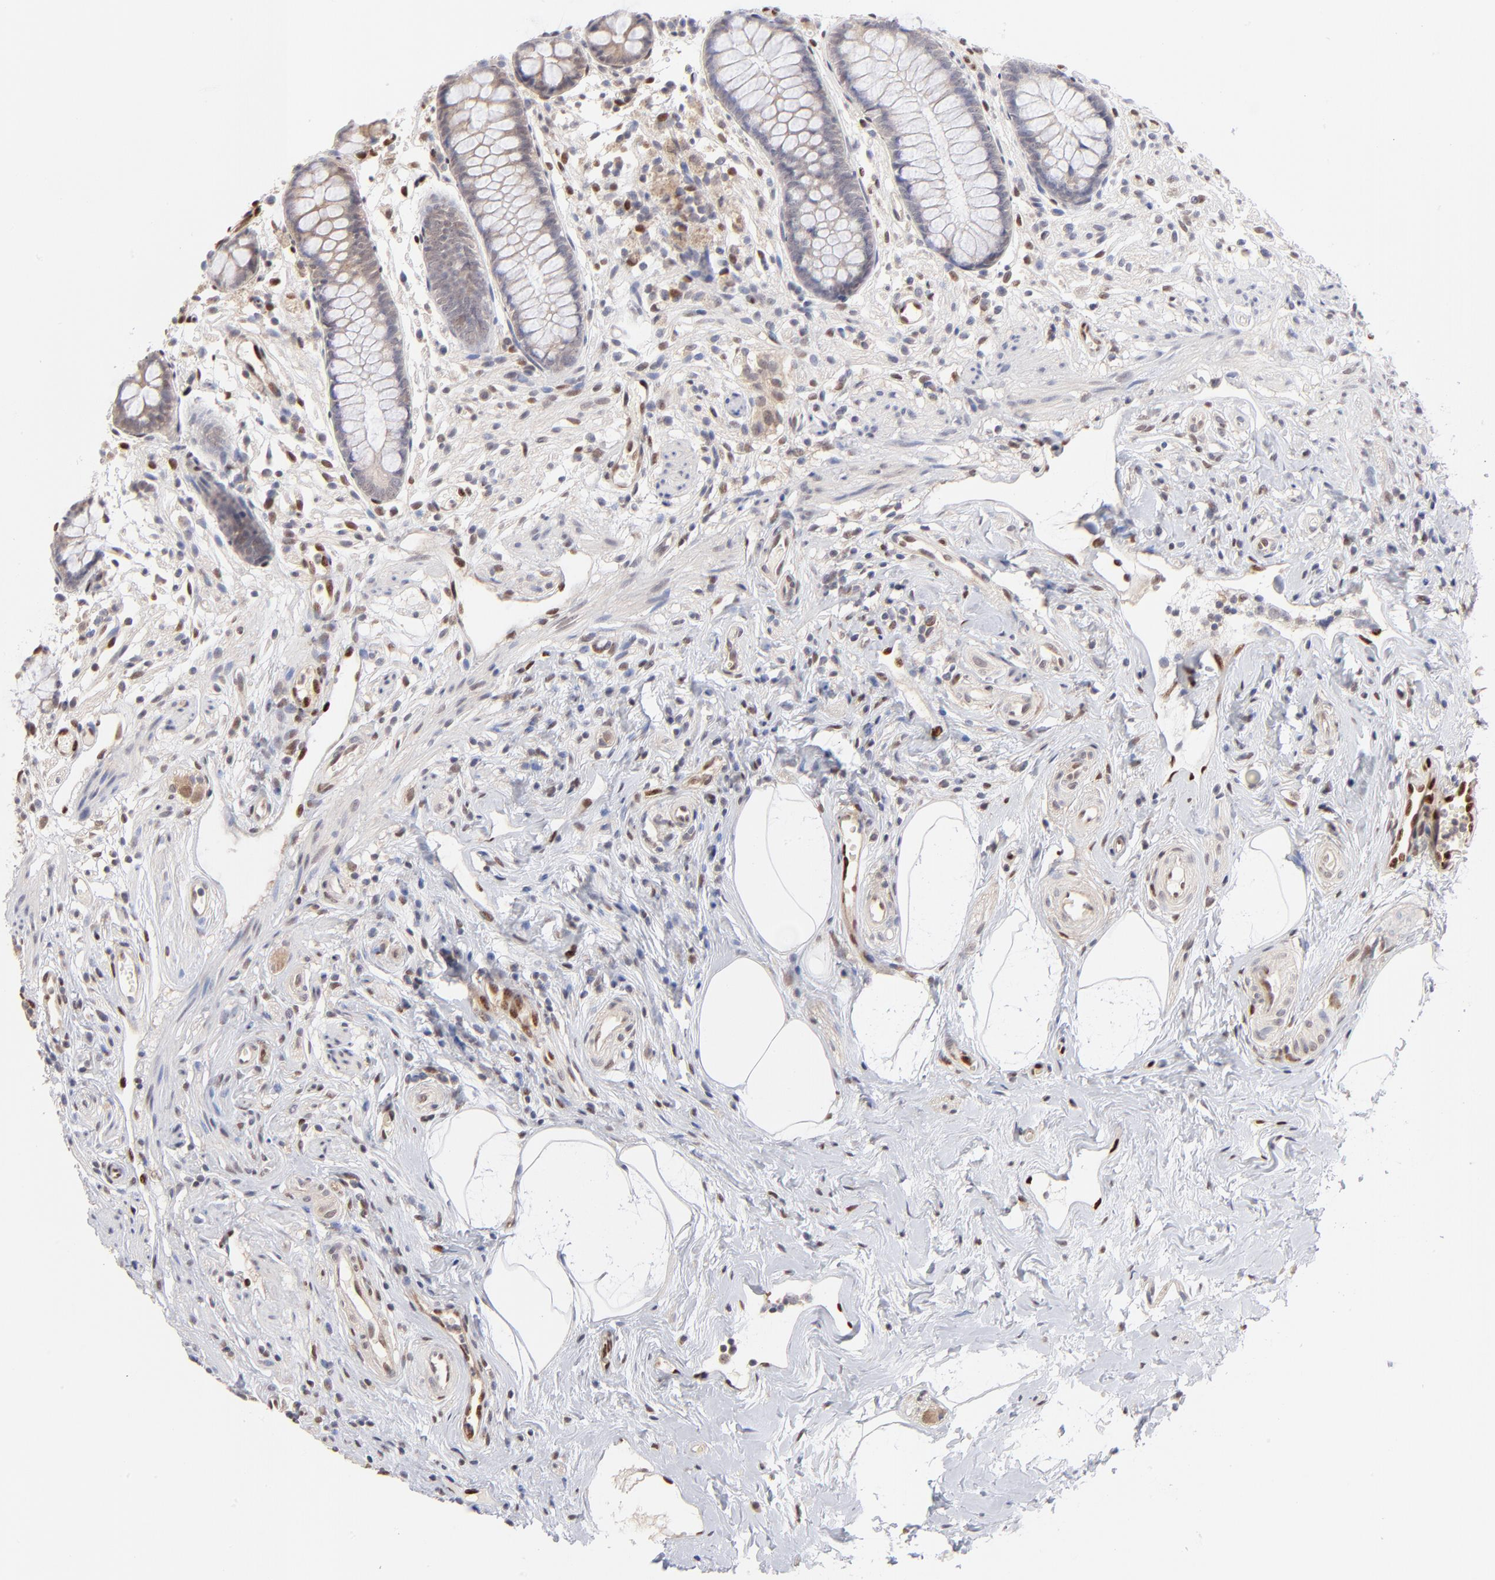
{"staining": {"intensity": "weak", "quantity": "<25%", "location": "nuclear"}, "tissue": "appendix", "cell_type": "Glandular cells", "image_type": "normal", "snomed": [{"axis": "morphology", "description": "Normal tissue, NOS"}, {"axis": "topography", "description": "Appendix"}], "caption": "IHC histopathology image of normal appendix stained for a protein (brown), which demonstrates no expression in glandular cells.", "gene": "STAT3", "patient": {"sex": "male", "age": 38}}